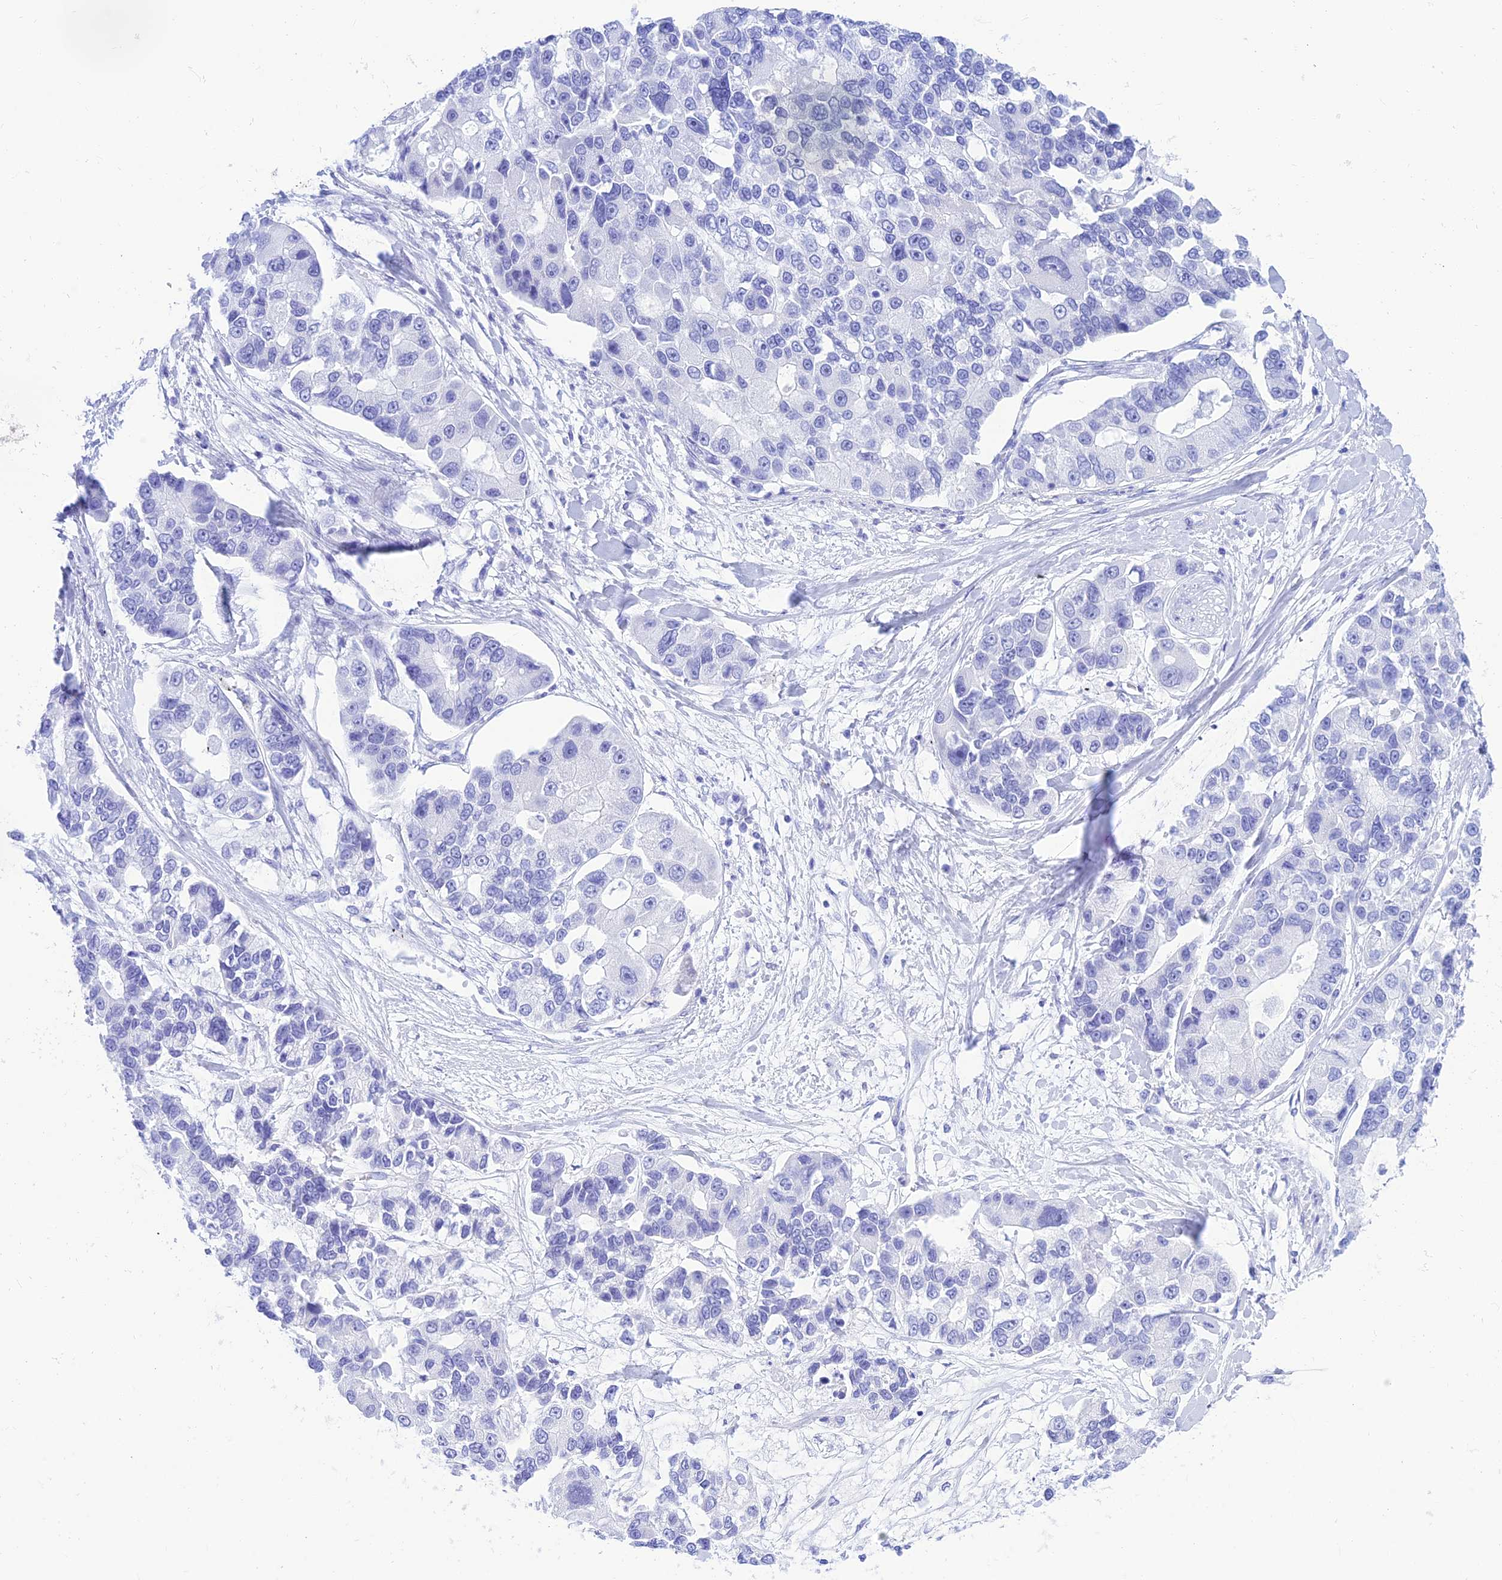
{"staining": {"intensity": "negative", "quantity": "none", "location": "none"}, "tissue": "lung cancer", "cell_type": "Tumor cells", "image_type": "cancer", "snomed": [{"axis": "morphology", "description": "Adenocarcinoma, NOS"}, {"axis": "topography", "description": "Lung"}], "caption": "Tumor cells show no significant protein expression in lung cancer (adenocarcinoma). (Immunohistochemistry (ihc), brightfield microscopy, high magnification).", "gene": "PRNP", "patient": {"sex": "female", "age": 54}}